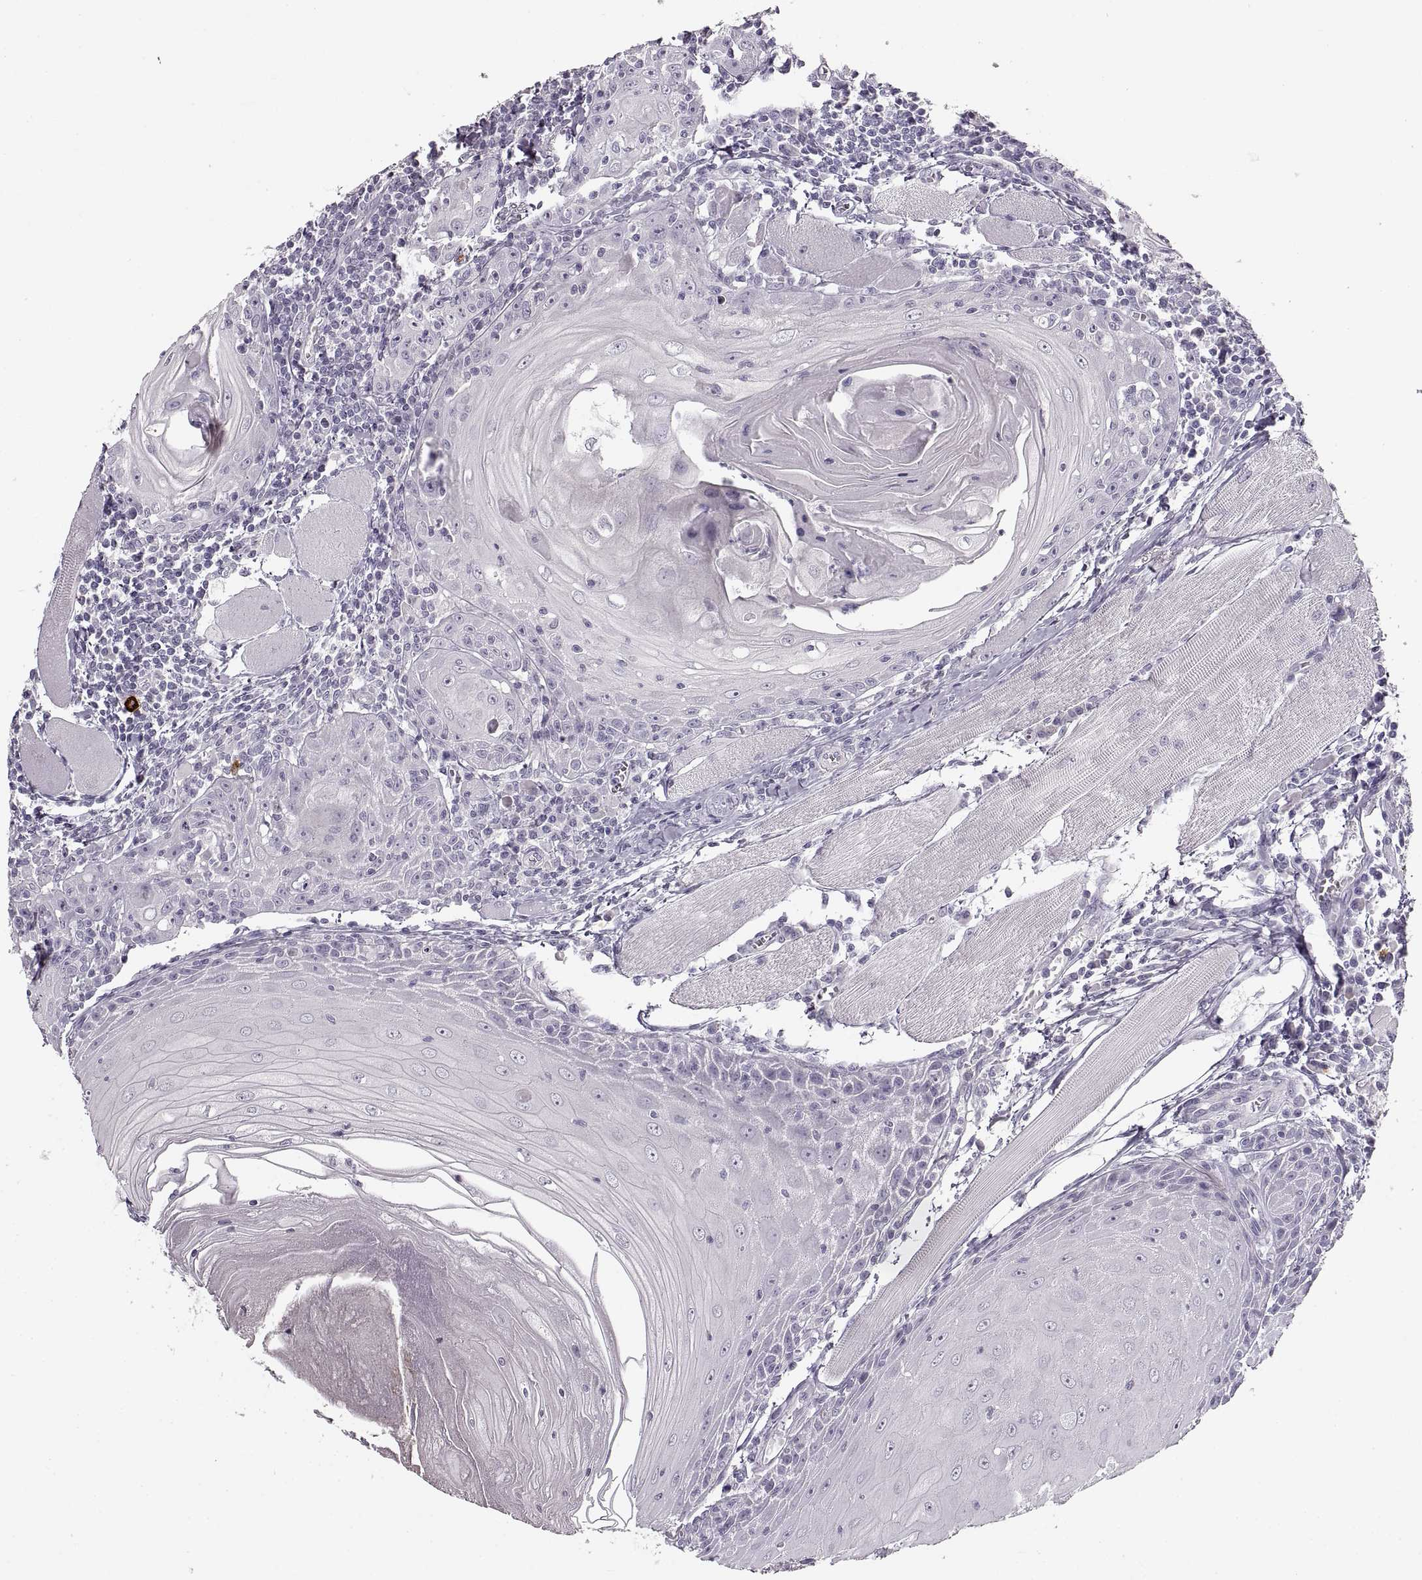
{"staining": {"intensity": "negative", "quantity": "none", "location": "none"}, "tissue": "head and neck cancer", "cell_type": "Tumor cells", "image_type": "cancer", "snomed": [{"axis": "morphology", "description": "Normal tissue, NOS"}, {"axis": "morphology", "description": "Squamous cell carcinoma, NOS"}, {"axis": "topography", "description": "Oral tissue"}, {"axis": "topography", "description": "Head-Neck"}], "caption": "High power microscopy photomicrograph of an immunohistochemistry (IHC) photomicrograph of squamous cell carcinoma (head and neck), revealing no significant positivity in tumor cells. (Stains: DAB immunohistochemistry with hematoxylin counter stain, Microscopy: brightfield microscopy at high magnification).", "gene": "CNTN1", "patient": {"sex": "male", "age": 52}}